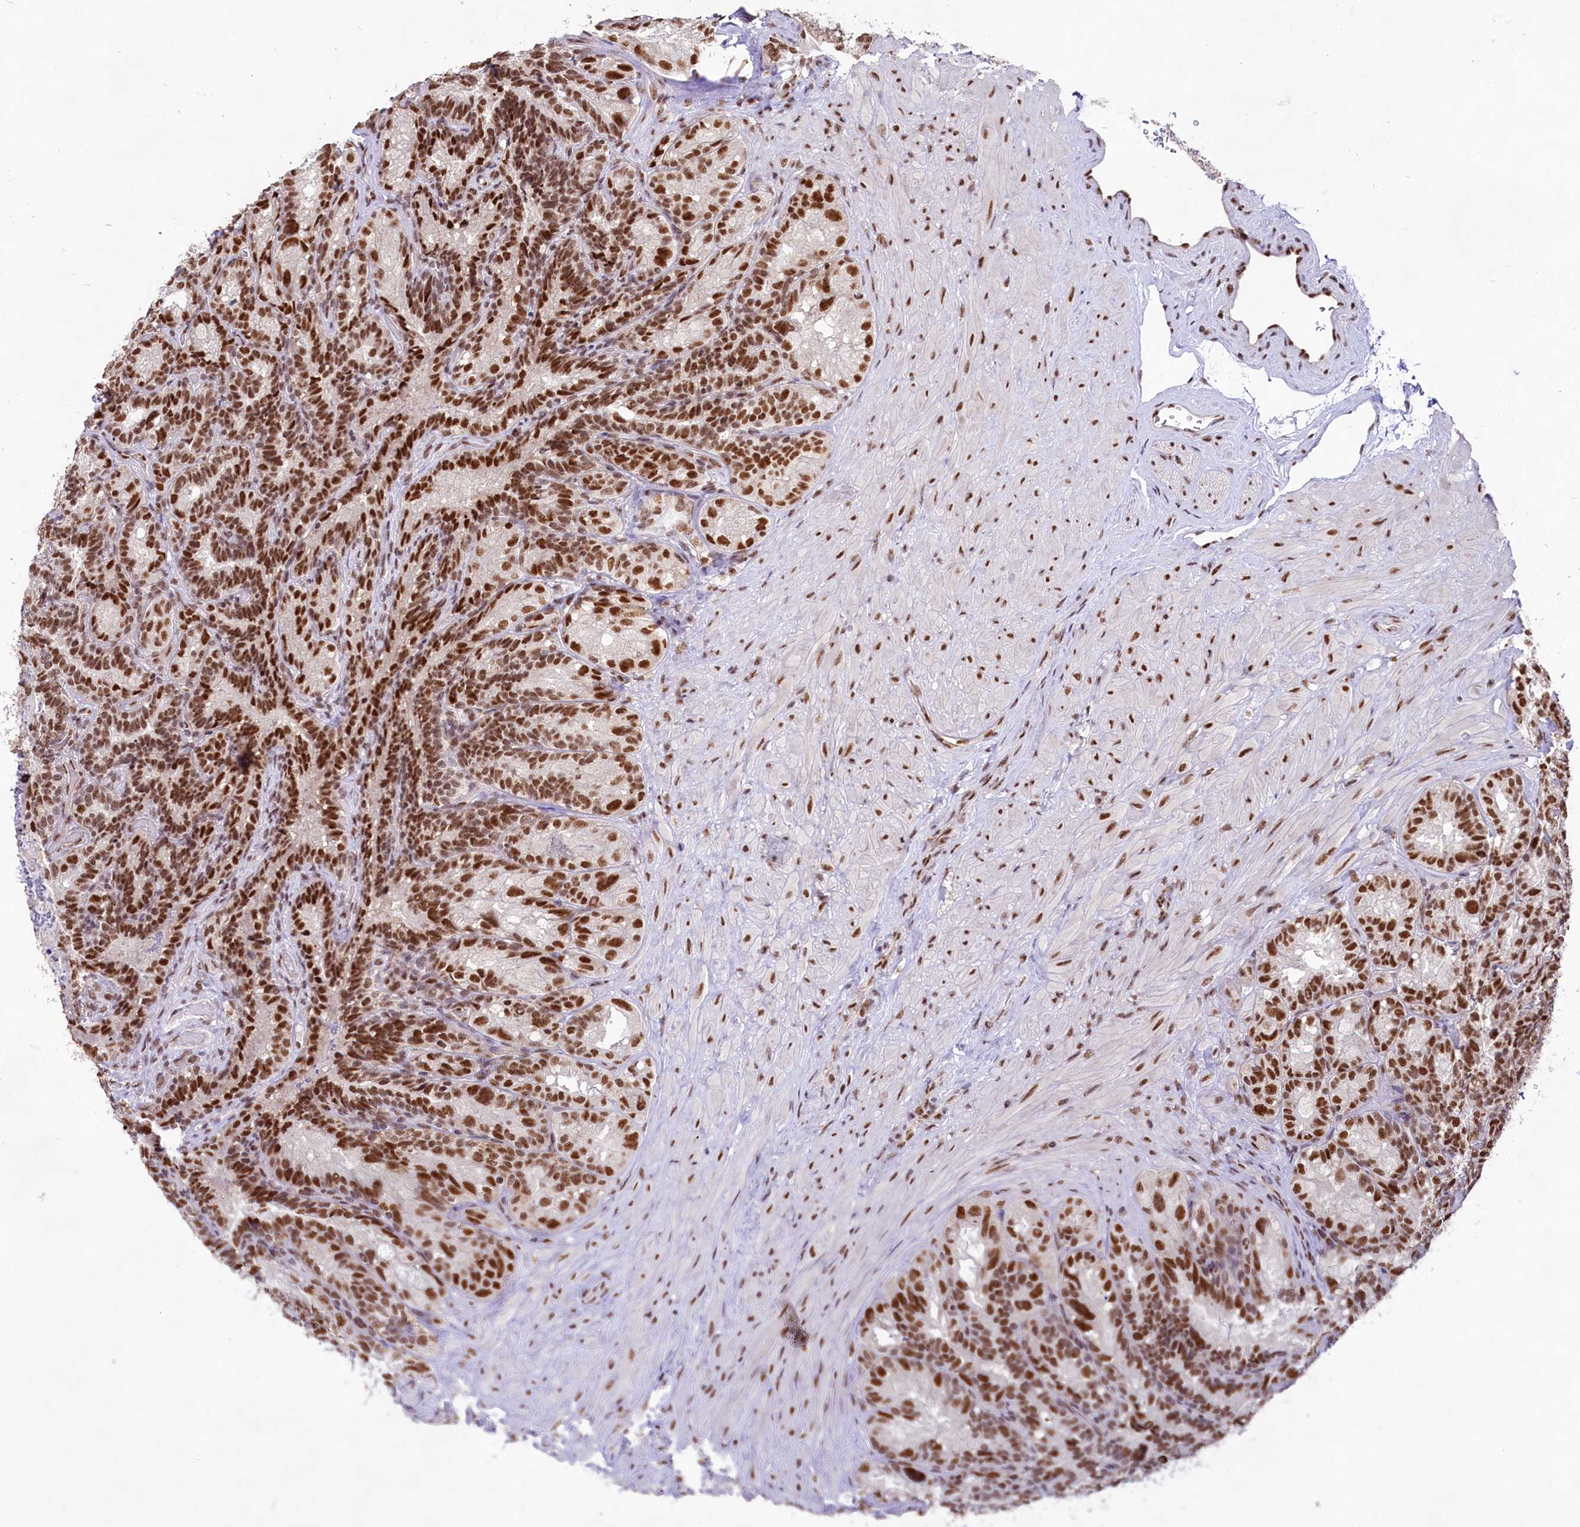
{"staining": {"intensity": "strong", "quantity": ">75%", "location": "nuclear"}, "tissue": "seminal vesicle", "cell_type": "Glandular cells", "image_type": "normal", "snomed": [{"axis": "morphology", "description": "Normal tissue, NOS"}, {"axis": "topography", "description": "Seminal veicle"}], "caption": "Protein staining of normal seminal vesicle displays strong nuclear staining in approximately >75% of glandular cells.", "gene": "HIRA", "patient": {"sex": "male", "age": 60}}